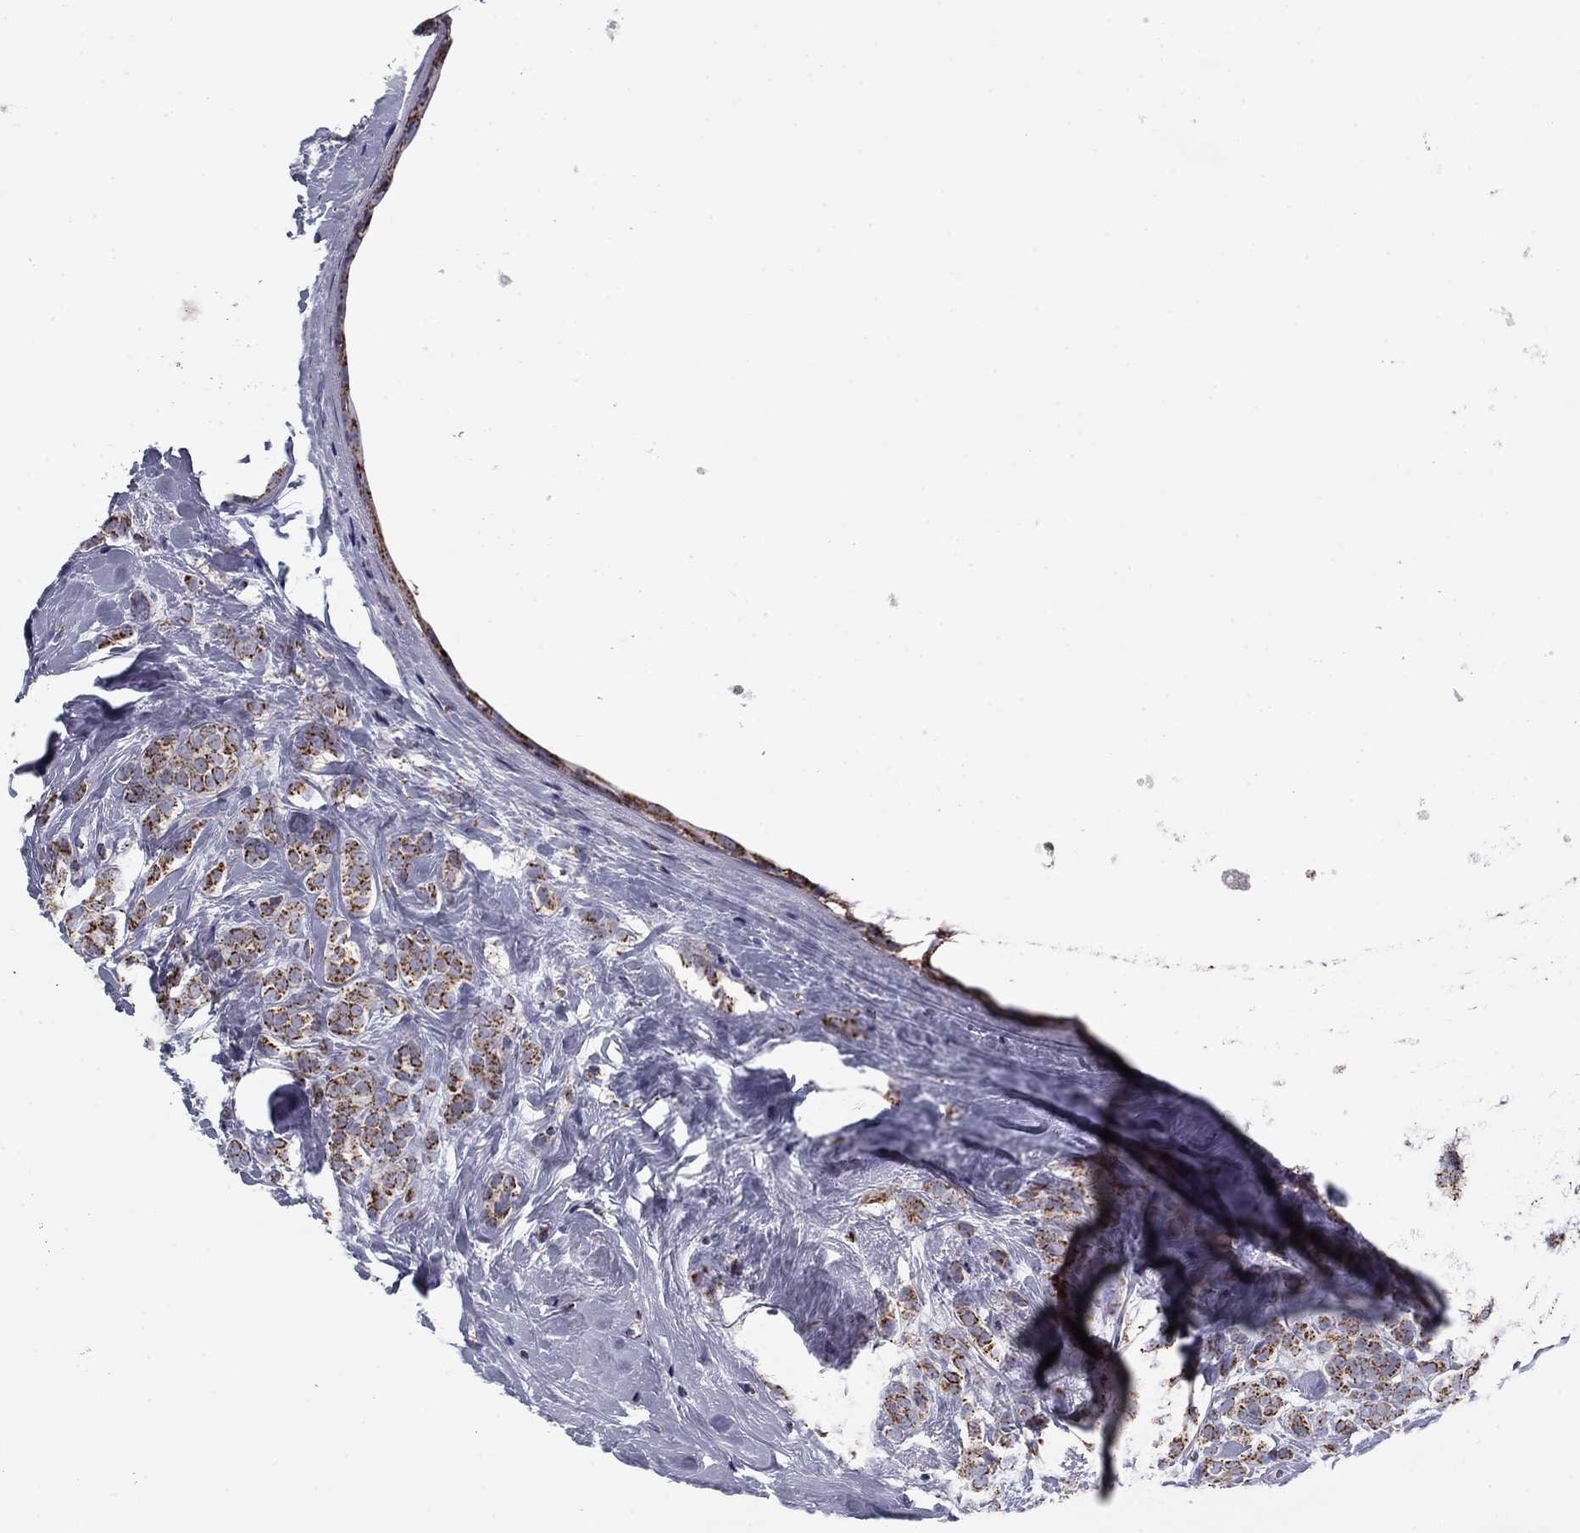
{"staining": {"intensity": "strong", "quantity": ">75%", "location": "cytoplasmic/membranous"}, "tissue": "breast cancer", "cell_type": "Tumor cells", "image_type": "cancer", "snomed": [{"axis": "morphology", "description": "Lobular carcinoma"}, {"axis": "topography", "description": "Breast"}], "caption": "Breast lobular carcinoma stained with a brown dye reveals strong cytoplasmic/membranous positive positivity in approximately >75% of tumor cells.", "gene": "NDUFV1", "patient": {"sex": "female", "age": 49}}